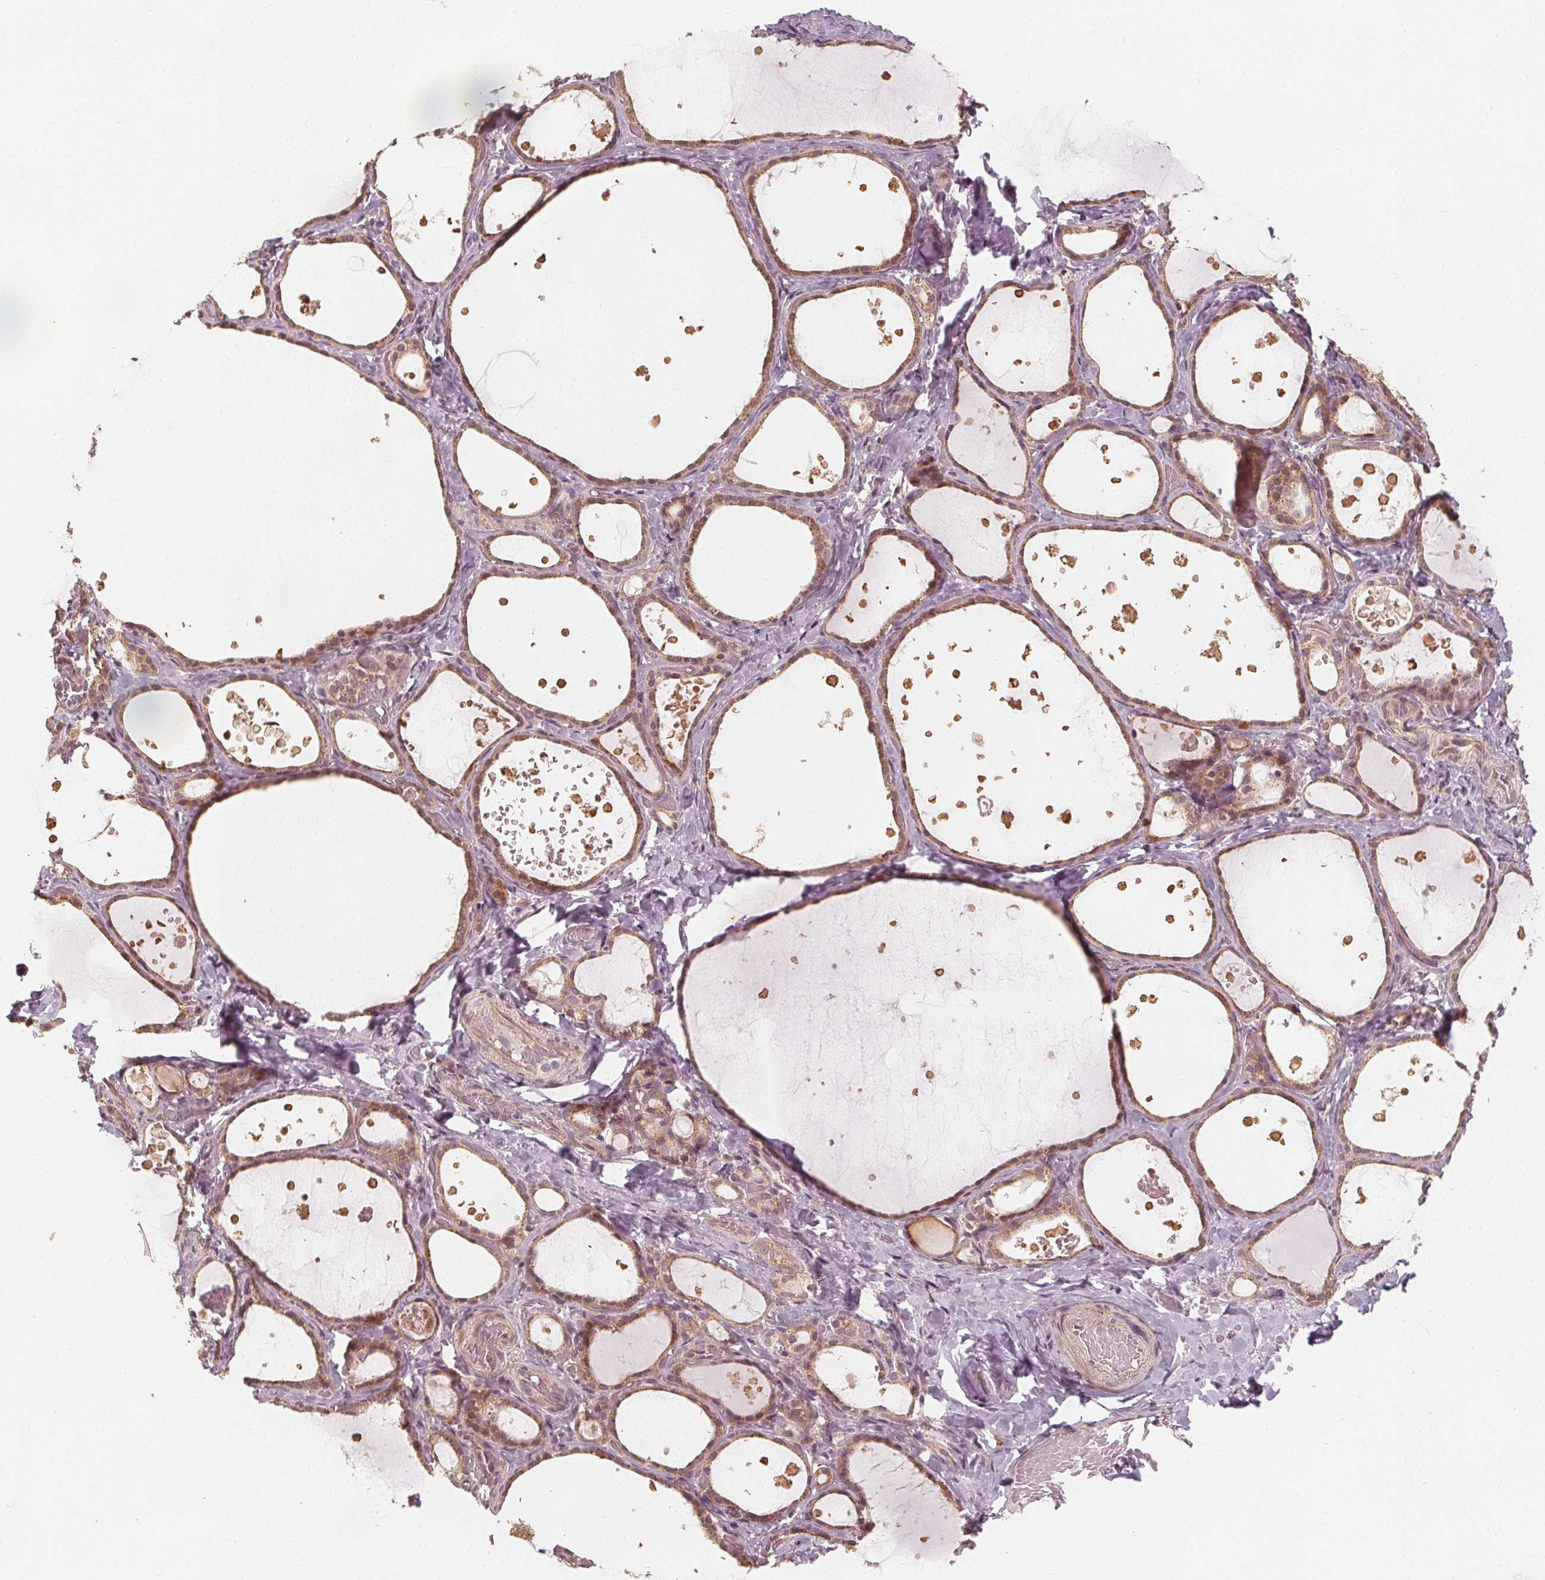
{"staining": {"intensity": "moderate", "quantity": ">75%", "location": "cytoplasmic/membranous"}, "tissue": "thyroid gland", "cell_type": "Glandular cells", "image_type": "normal", "snomed": [{"axis": "morphology", "description": "Normal tissue, NOS"}, {"axis": "topography", "description": "Thyroid gland"}], "caption": "This image displays normal thyroid gland stained with IHC to label a protein in brown. The cytoplasmic/membranous of glandular cells show moderate positivity for the protein. Nuclei are counter-stained blue.", "gene": "SNX12", "patient": {"sex": "female", "age": 56}}